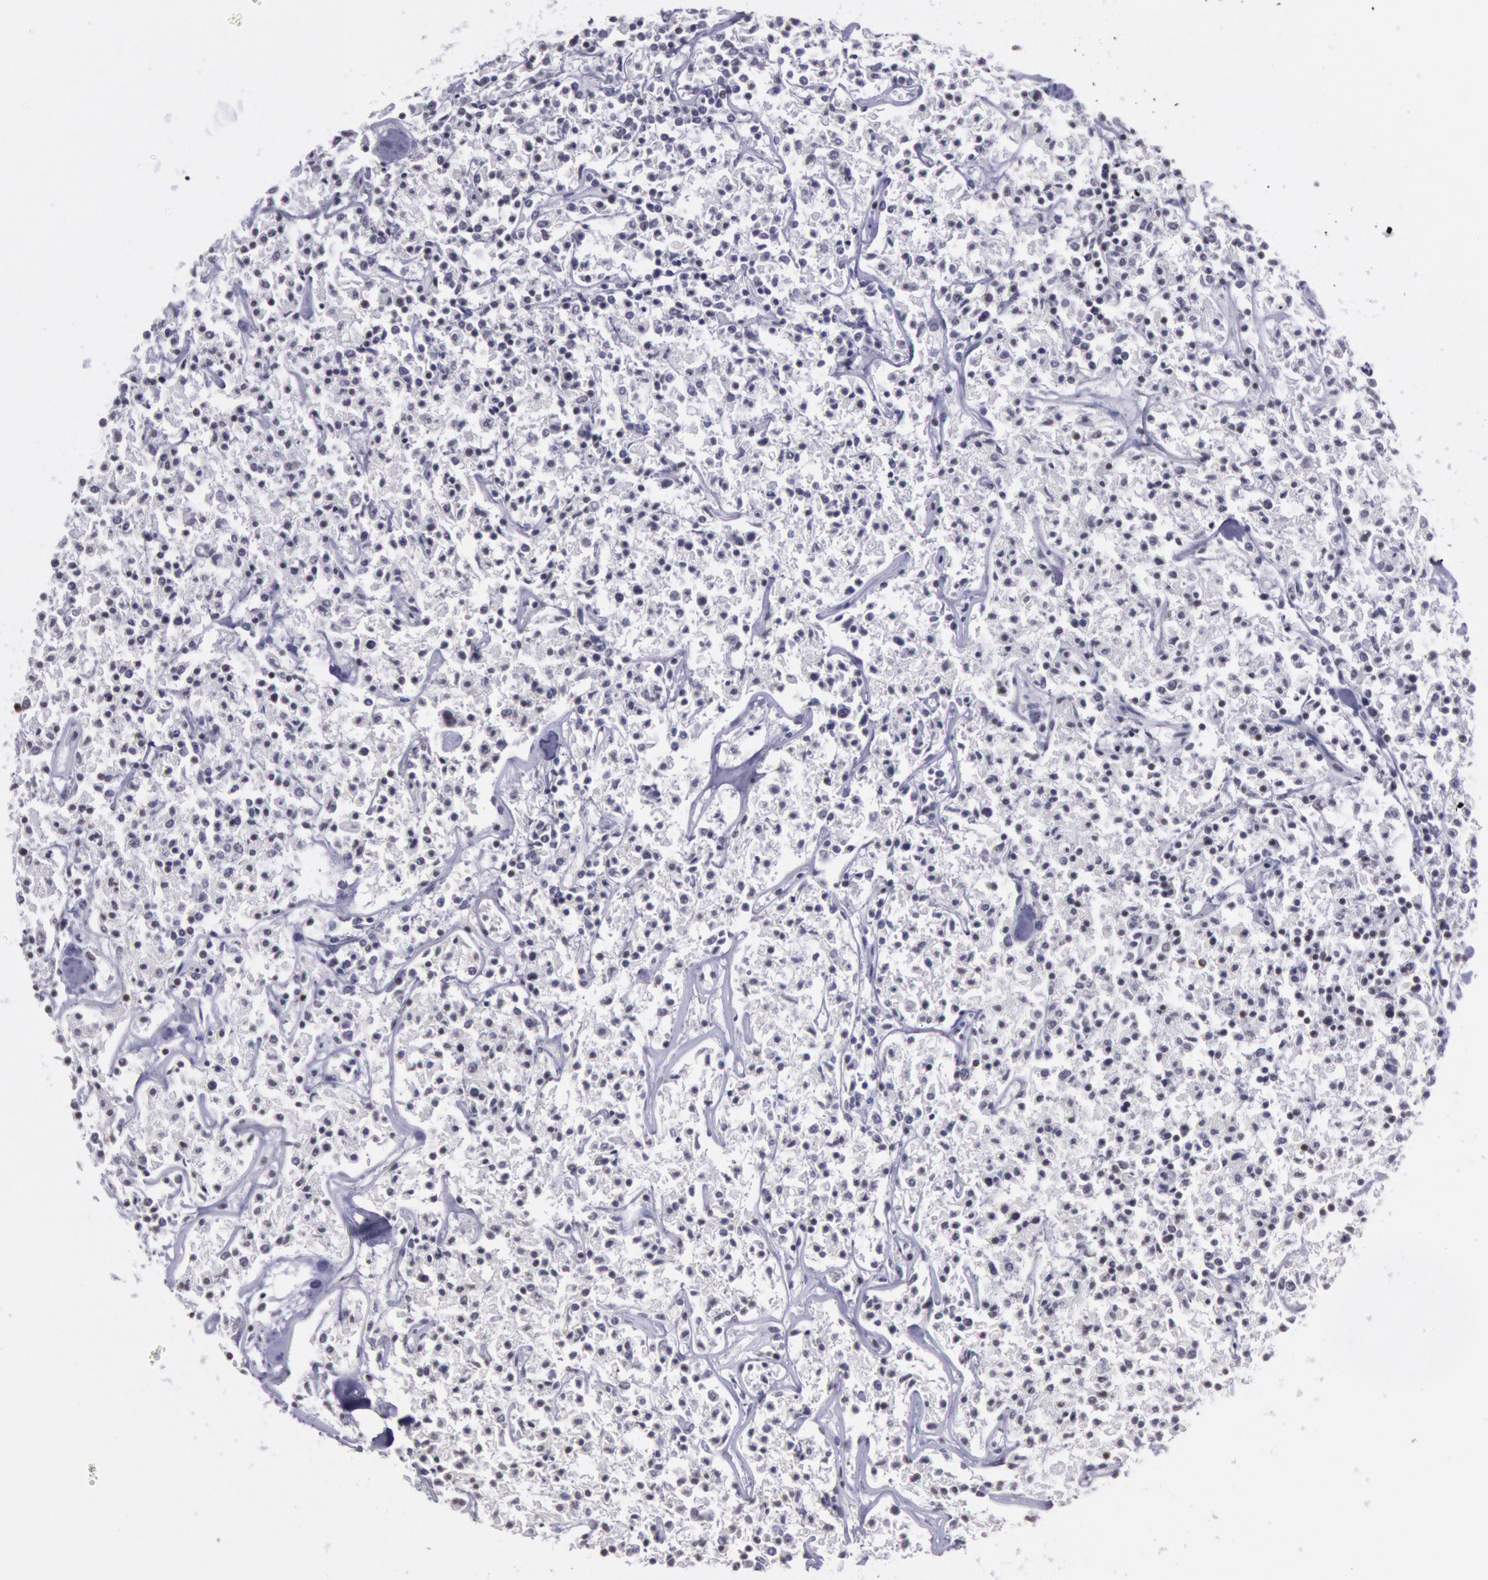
{"staining": {"intensity": "negative", "quantity": "none", "location": "none"}, "tissue": "lymphoma", "cell_type": "Tumor cells", "image_type": "cancer", "snomed": [{"axis": "morphology", "description": "Malignant lymphoma, non-Hodgkin's type, Low grade"}, {"axis": "topography", "description": "Small intestine"}], "caption": "This is a image of immunohistochemistry staining of lymphoma, which shows no staining in tumor cells. (Brightfield microscopy of DAB immunohistochemistry at high magnification).", "gene": "NKAP", "patient": {"sex": "female", "age": 59}}